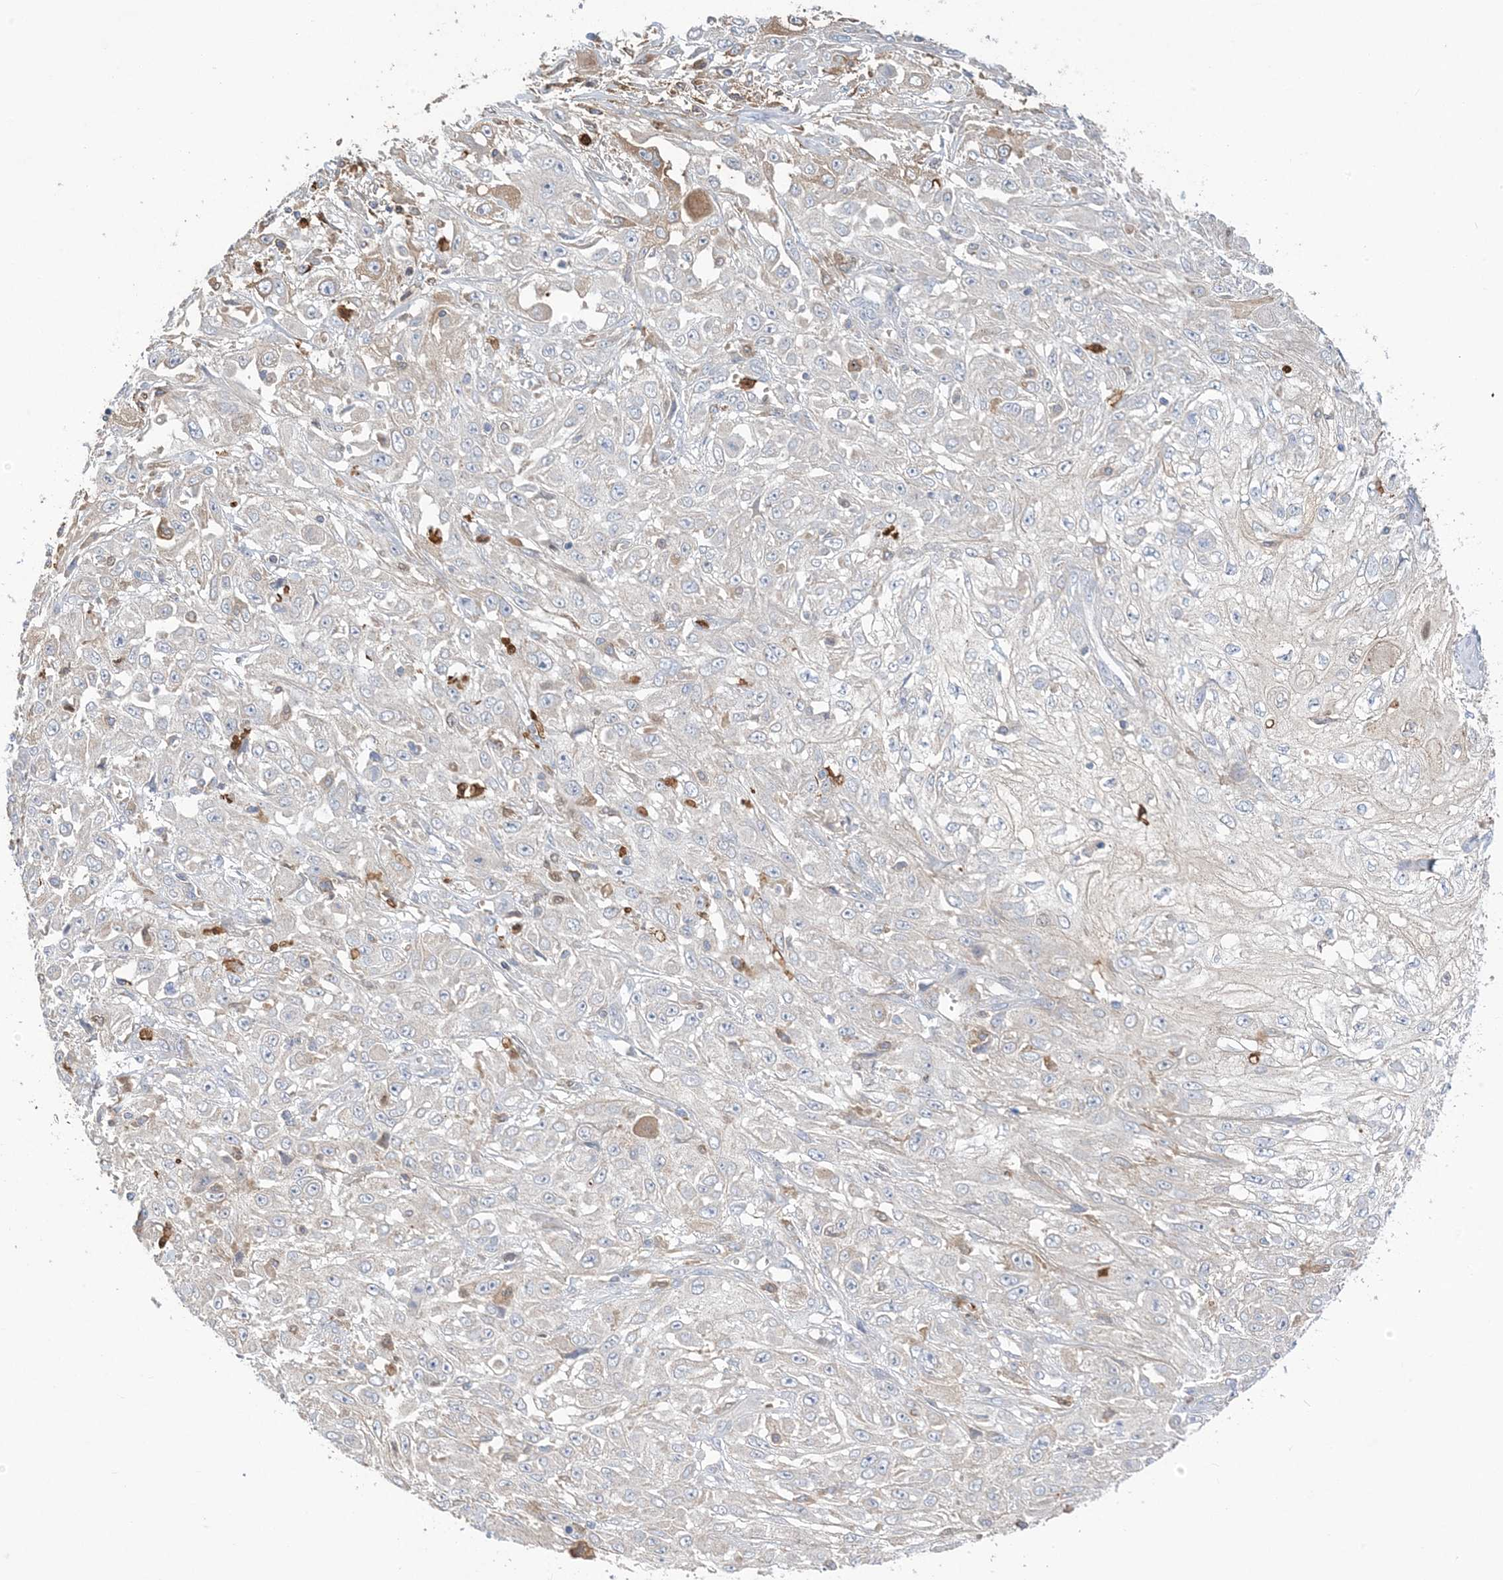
{"staining": {"intensity": "negative", "quantity": "none", "location": "none"}, "tissue": "skin cancer", "cell_type": "Tumor cells", "image_type": "cancer", "snomed": [{"axis": "morphology", "description": "Squamous cell carcinoma, NOS"}, {"axis": "morphology", "description": "Squamous cell carcinoma, metastatic, NOS"}, {"axis": "topography", "description": "Skin"}, {"axis": "topography", "description": "Lymph node"}], "caption": "An immunohistochemistry micrograph of metastatic squamous cell carcinoma (skin) is shown. There is no staining in tumor cells of metastatic squamous cell carcinoma (skin).", "gene": "DPP9", "patient": {"sex": "male", "age": 75}}